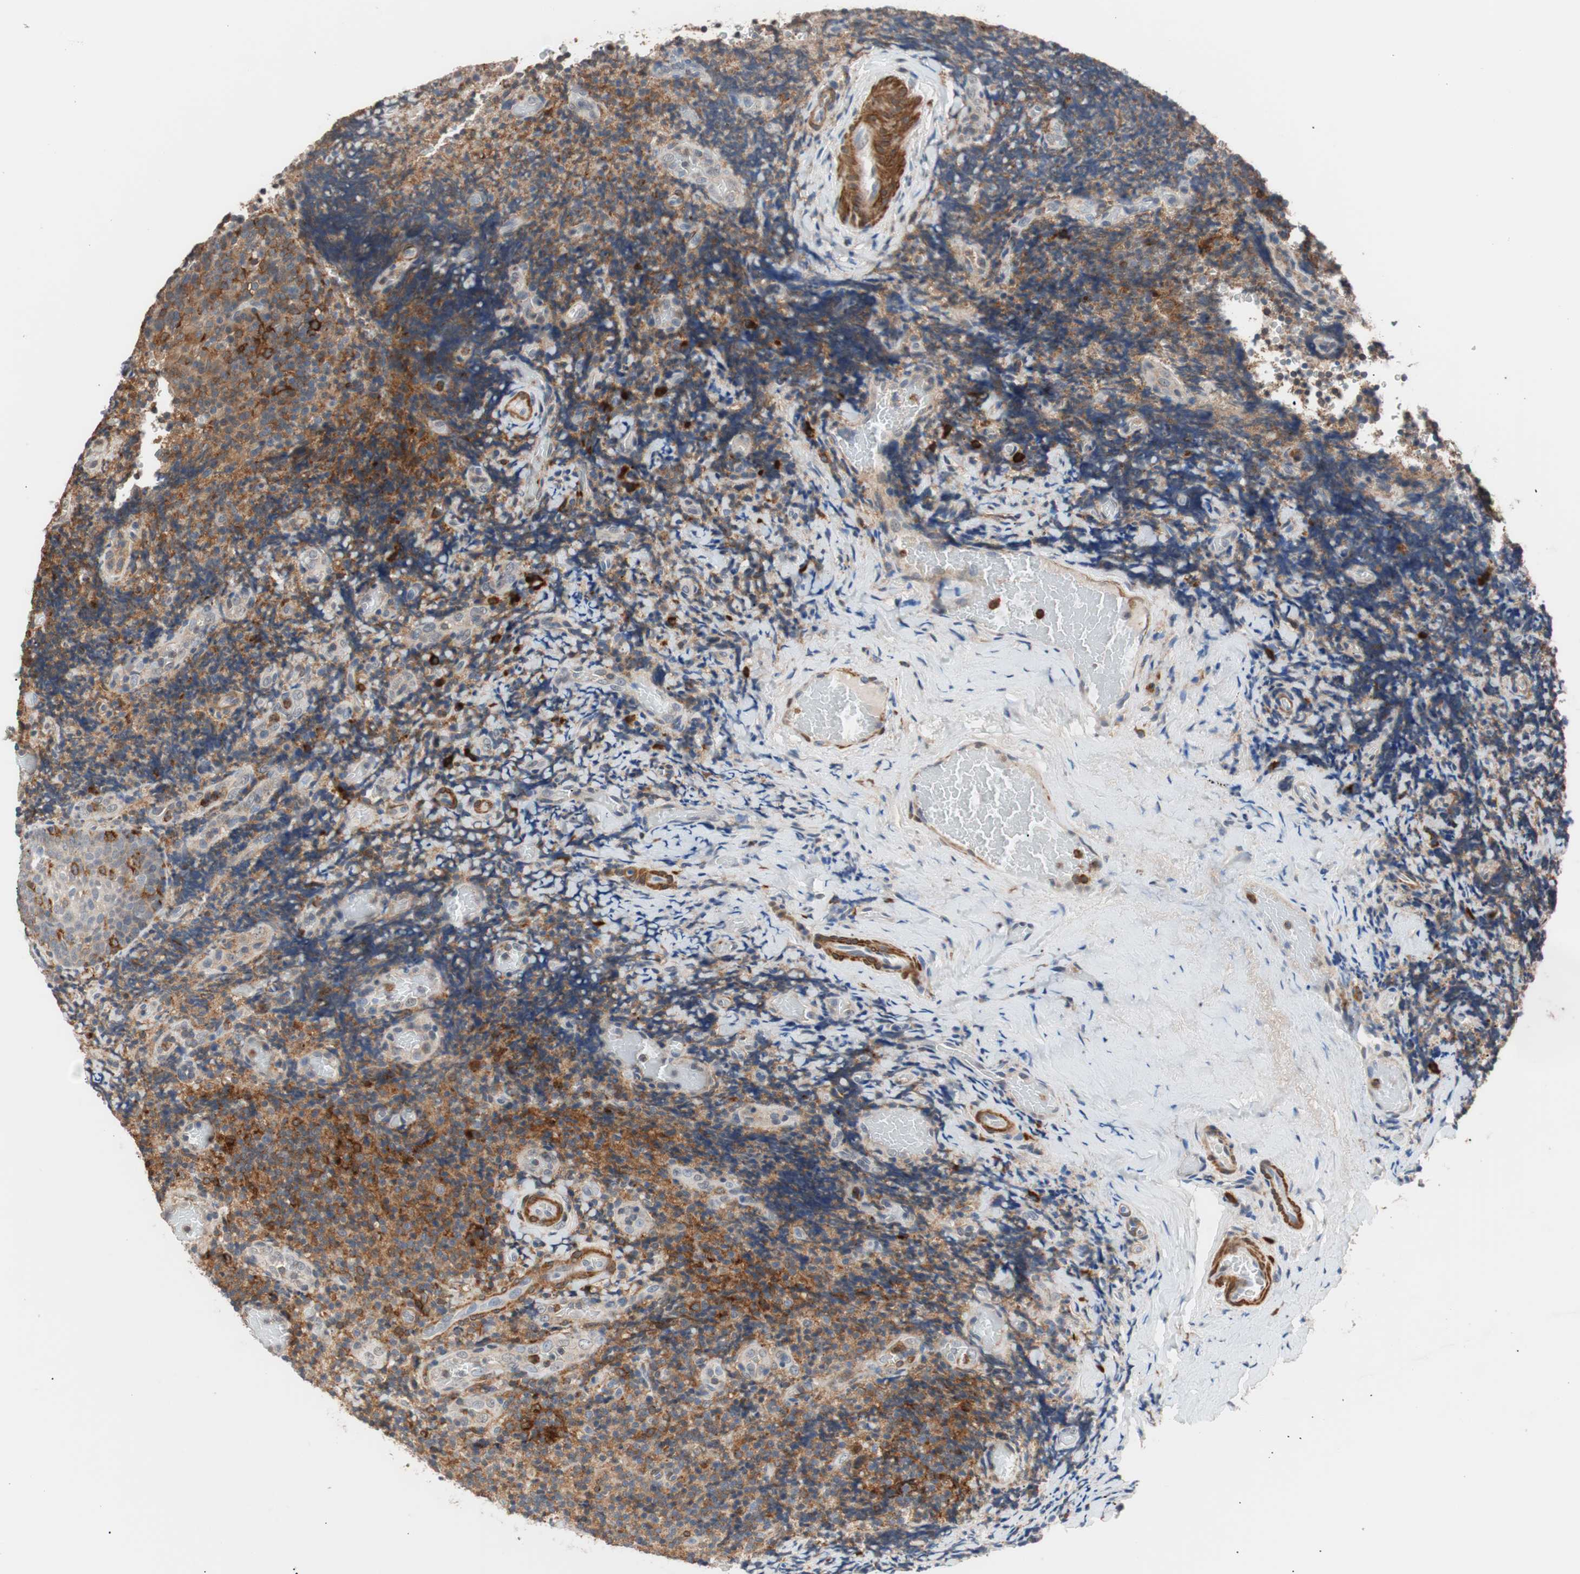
{"staining": {"intensity": "moderate", "quantity": "25%-75%", "location": "cytoplasmic/membranous"}, "tissue": "lymphoma", "cell_type": "Tumor cells", "image_type": "cancer", "snomed": [{"axis": "morphology", "description": "Malignant lymphoma, non-Hodgkin's type, High grade"}, {"axis": "topography", "description": "Tonsil"}], "caption": "An immunohistochemistry image of neoplastic tissue is shown. Protein staining in brown labels moderate cytoplasmic/membranous positivity in lymphoma within tumor cells.", "gene": "LITAF", "patient": {"sex": "female", "age": 36}}